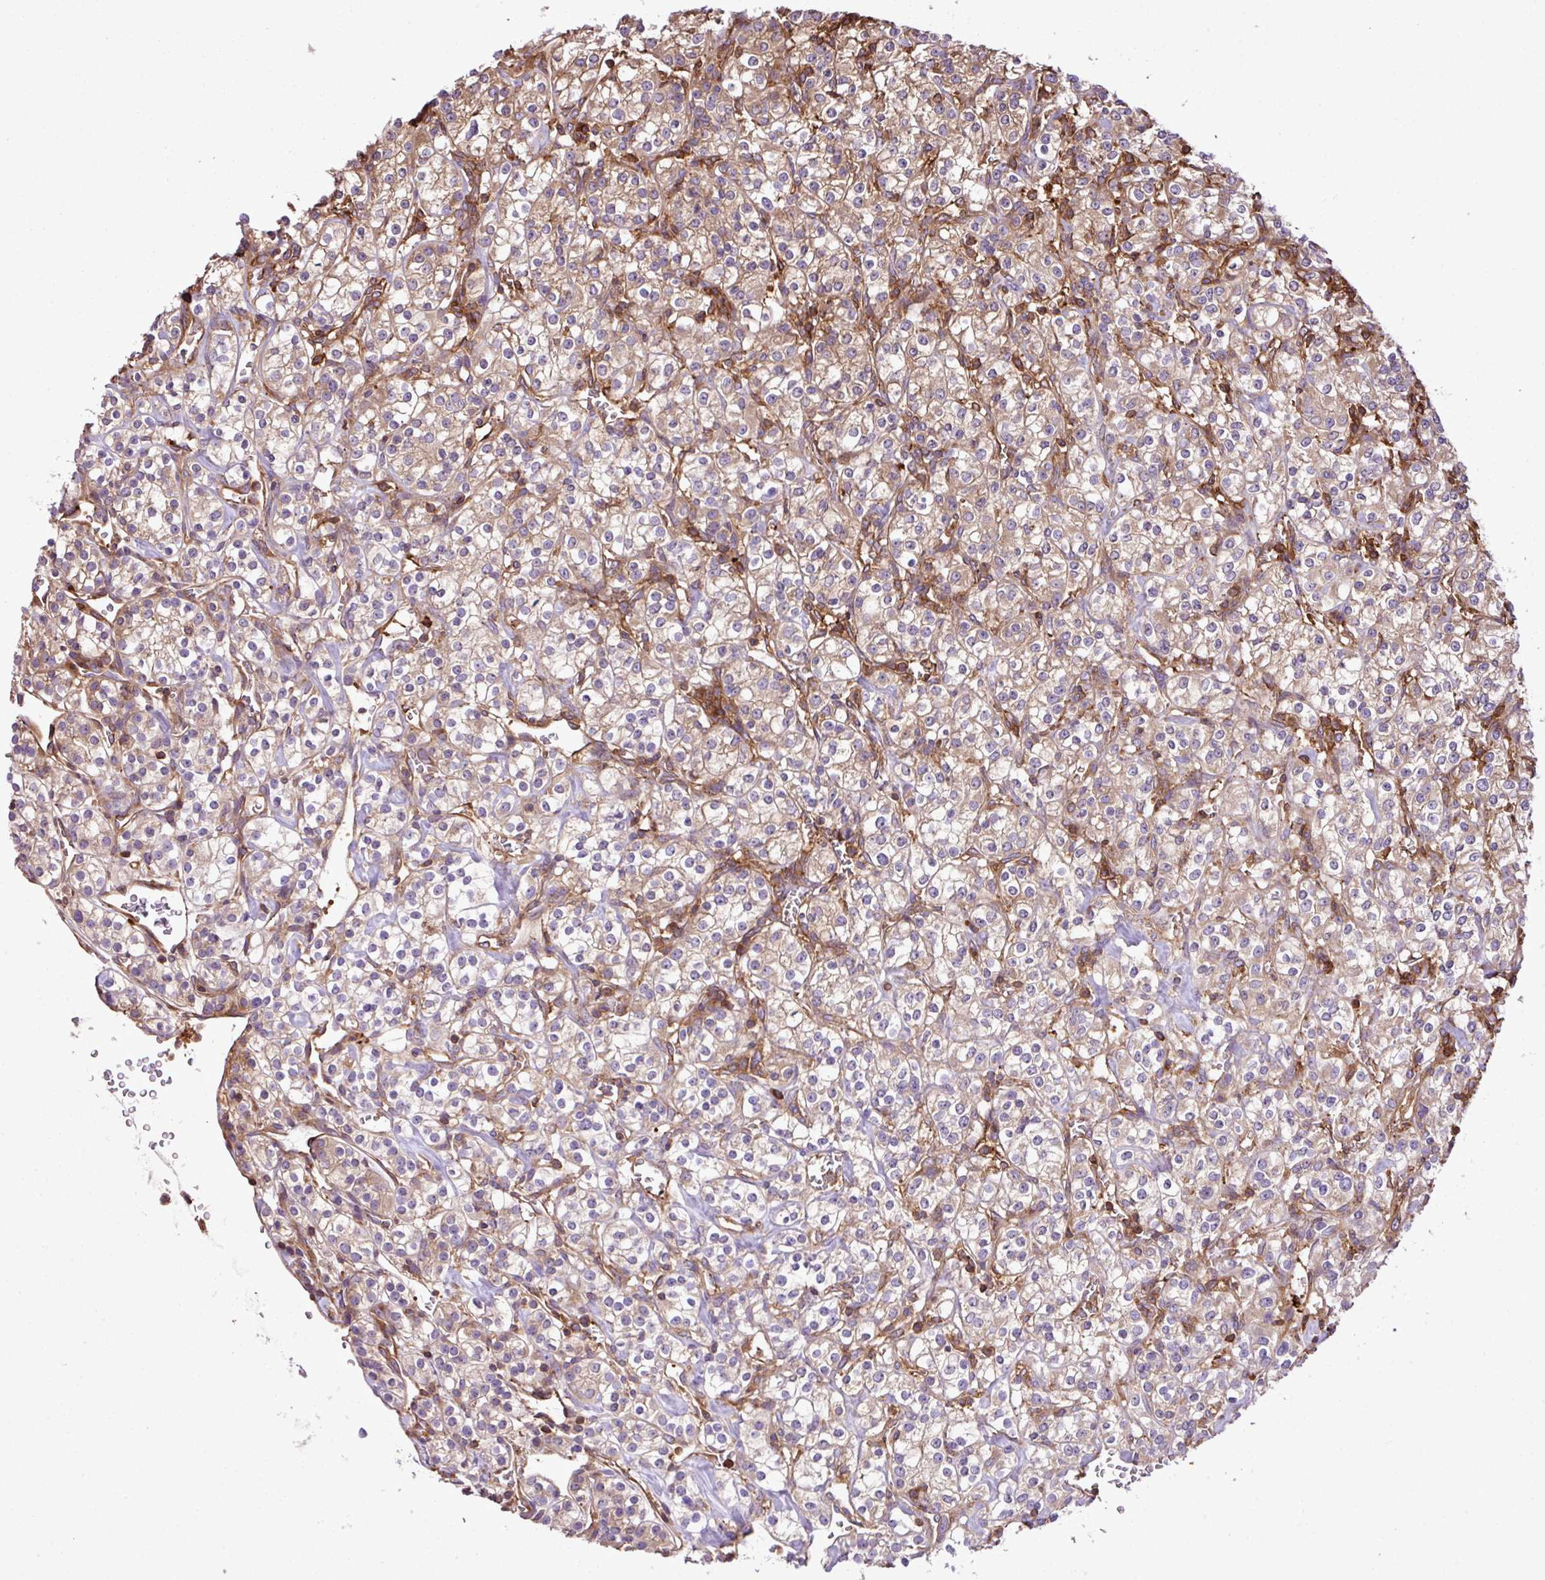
{"staining": {"intensity": "weak", "quantity": ">75%", "location": "cytoplasmic/membranous"}, "tissue": "renal cancer", "cell_type": "Tumor cells", "image_type": "cancer", "snomed": [{"axis": "morphology", "description": "Adenocarcinoma, NOS"}, {"axis": "topography", "description": "Kidney"}], "caption": "A micrograph of adenocarcinoma (renal) stained for a protein demonstrates weak cytoplasmic/membranous brown staining in tumor cells. Nuclei are stained in blue.", "gene": "PGAP6", "patient": {"sex": "male", "age": 77}}